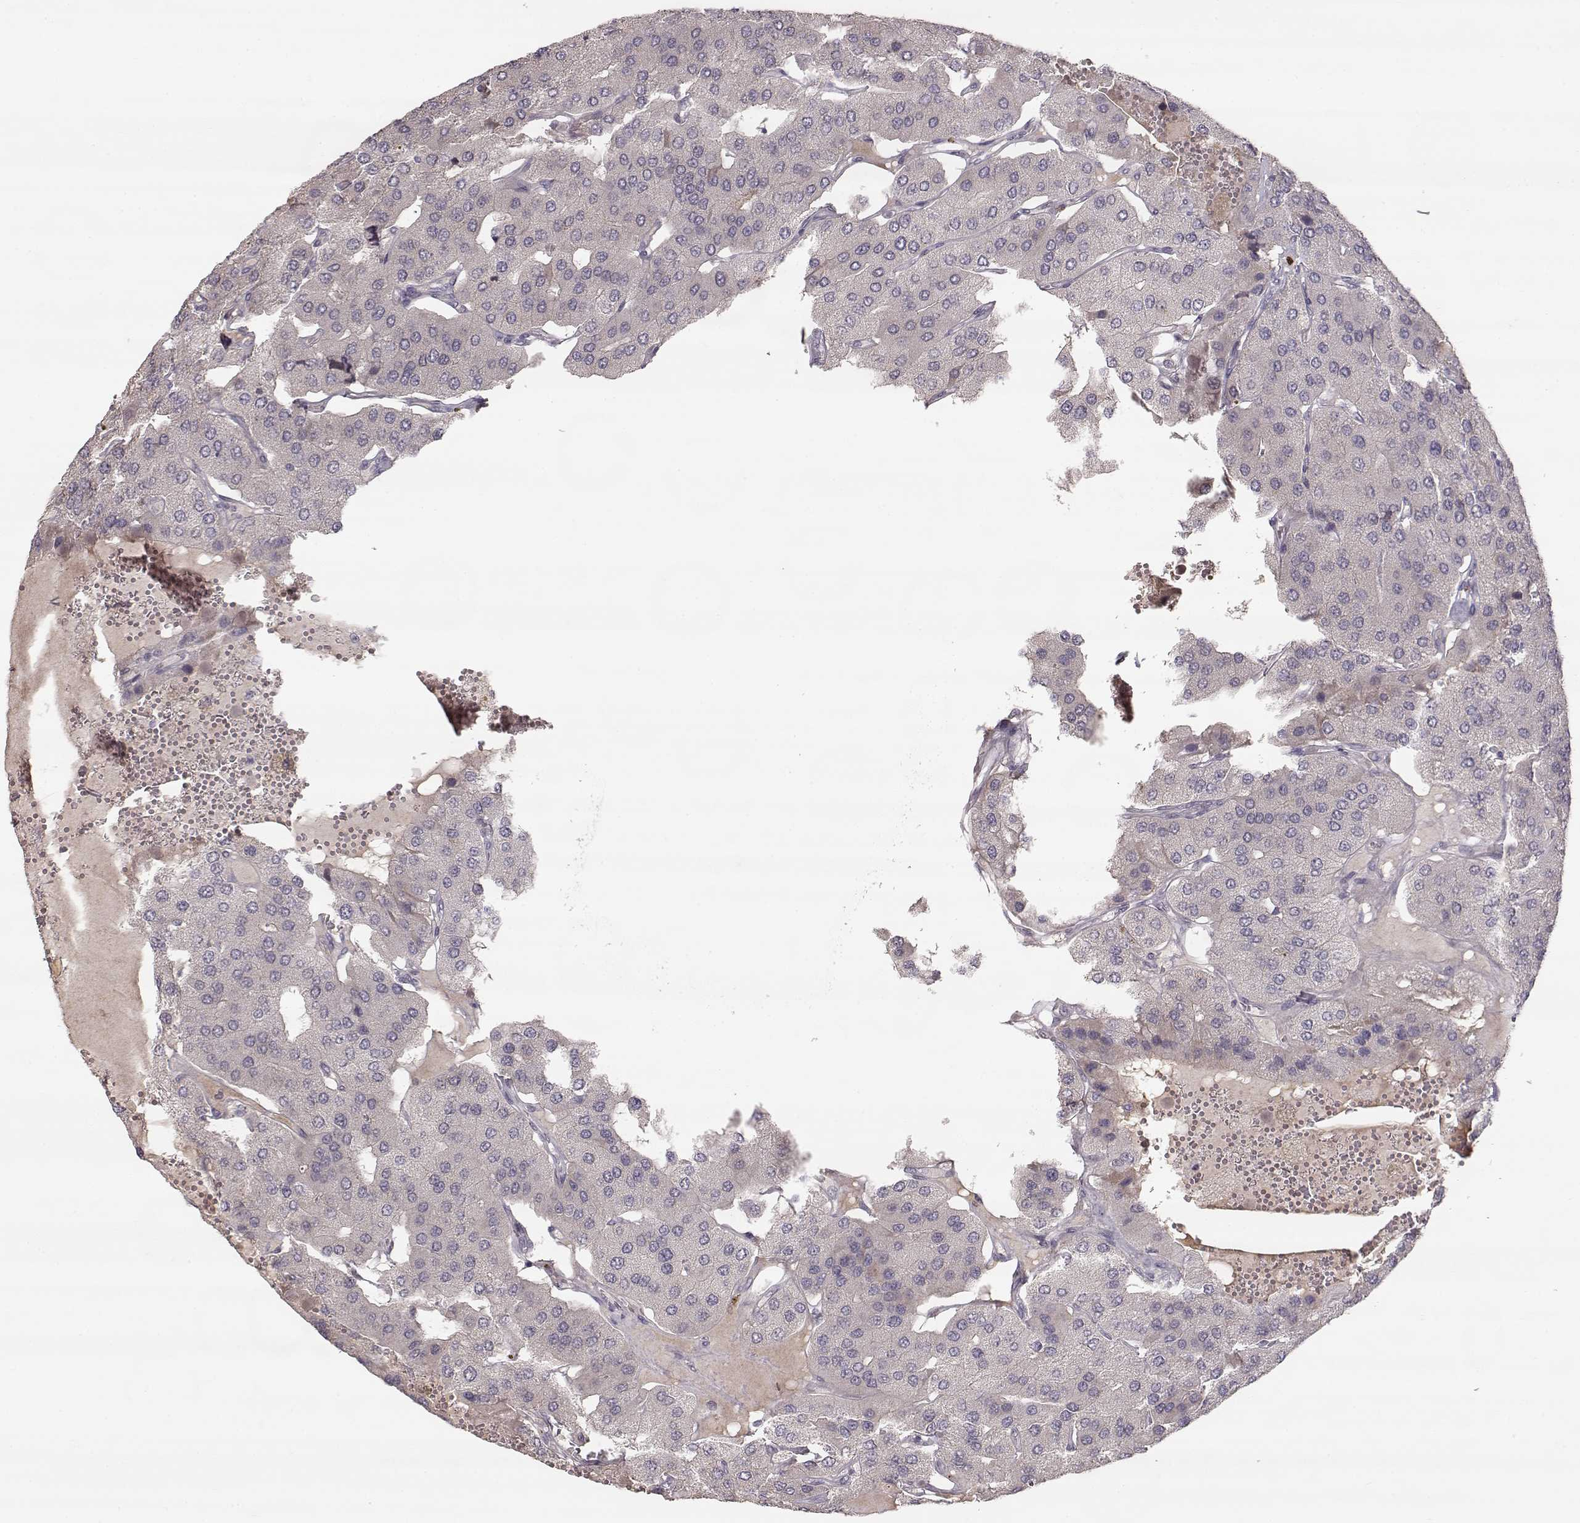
{"staining": {"intensity": "negative", "quantity": "none", "location": "none"}, "tissue": "parathyroid gland", "cell_type": "Glandular cells", "image_type": "normal", "snomed": [{"axis": "morphology", "description": "Normal tissue, NOS"}, {"axis": "morphology", "description": "Adenoma, NOS"}, {"axis": "topography", "description": "Parathyroid gland"}], "caption": "Parathyroid gland was stained to show a protein in brown. There is no significant staining in glandular cells. (Brightfield microscopy of DAB (3,3'-diaminobenzidine) immunohistochemistry at high magnification).", "gene": "PNMT", "patient": {"sex": "female", "age": 86}}